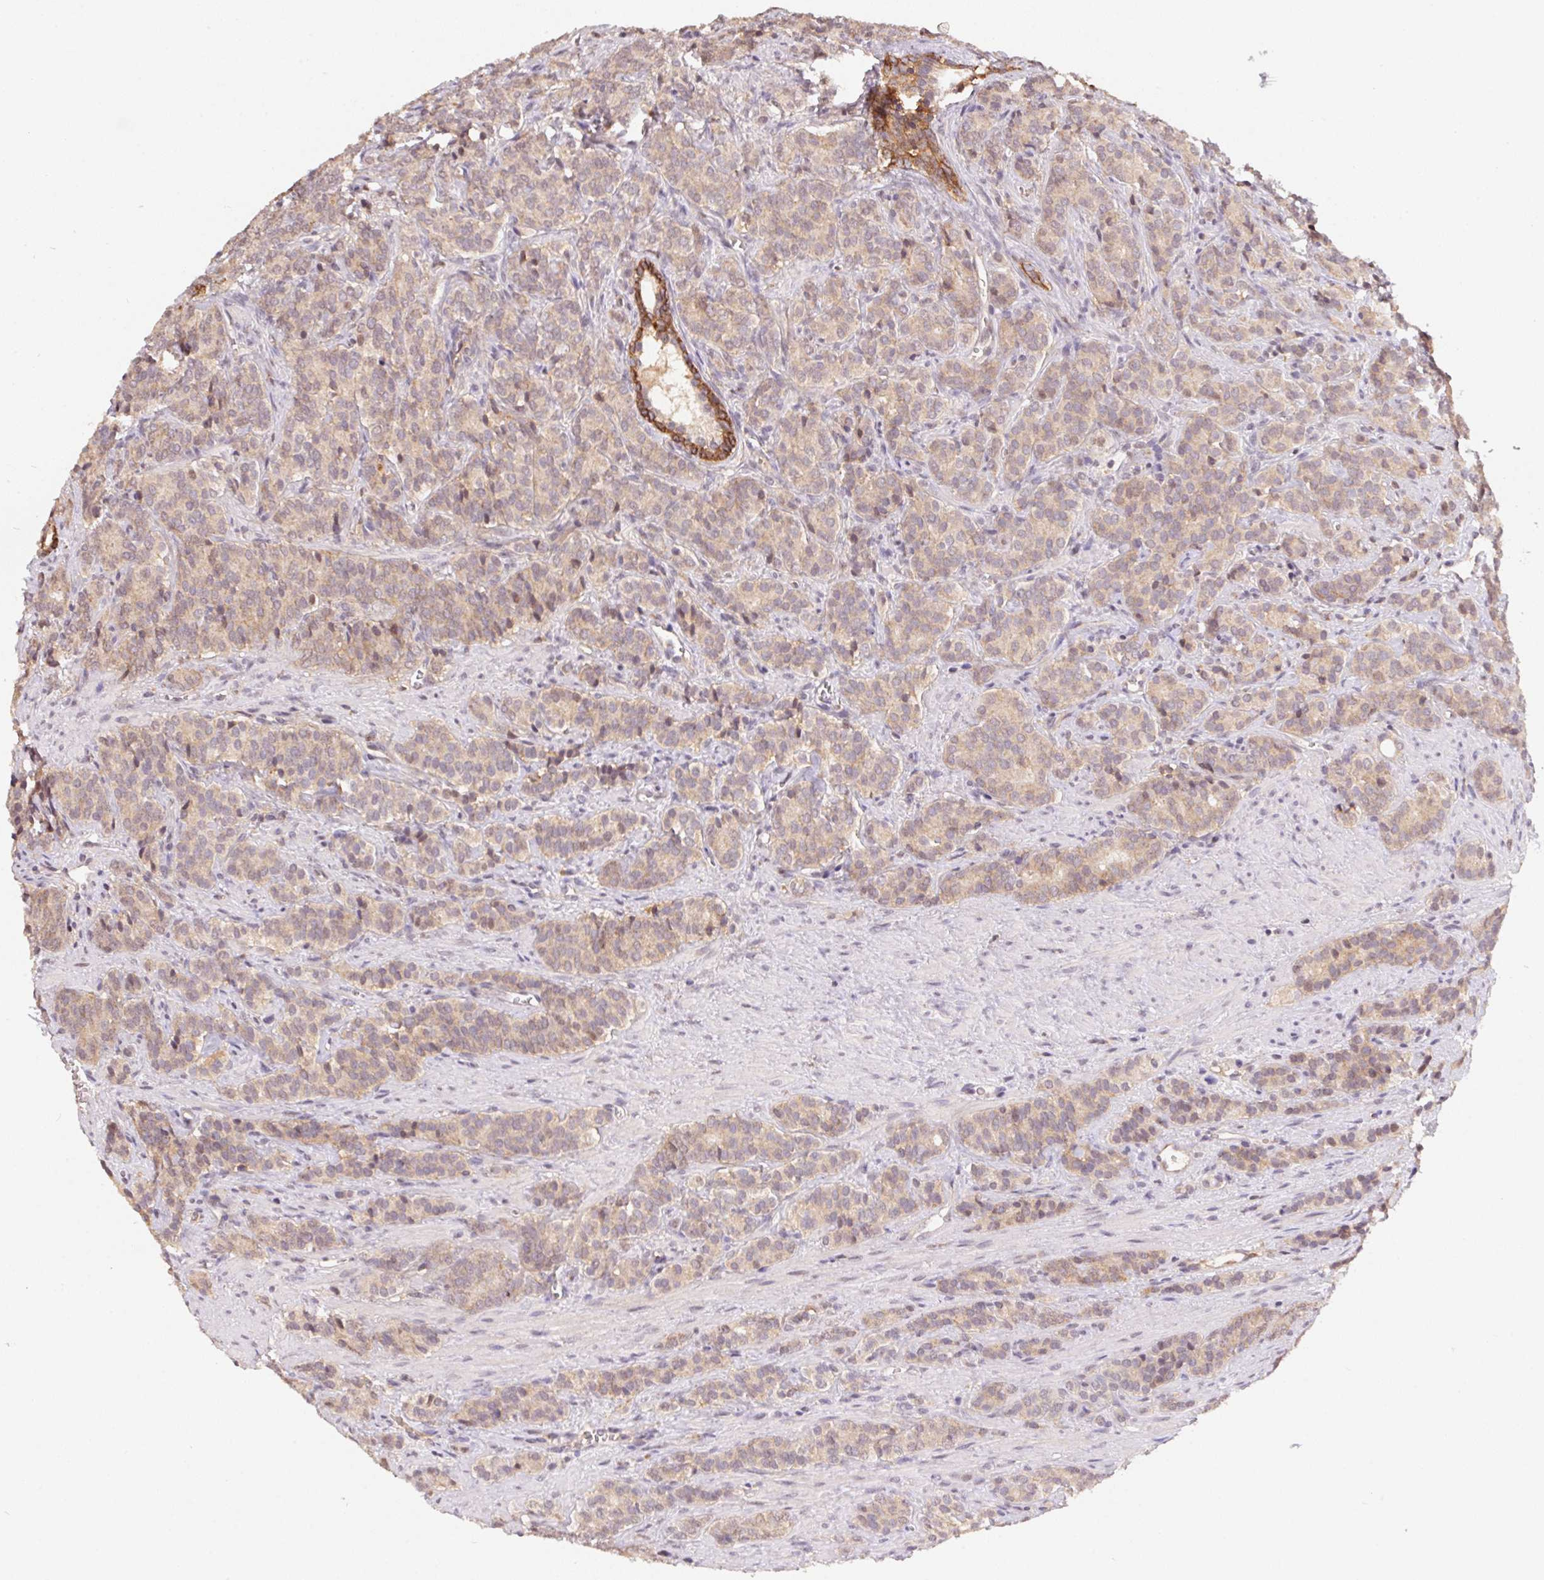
{"staining": {"intensity": "weak", "quantity": ">75%", "location": "cytoplasmic/membranous"}, "tissue": "prostate cancer", "cell_type": "Tumor cells", "image_type": "cancer", "snomed": [{"axis": "morphology", "description": "Adenocarcinoma, High grade"}, {"axis": "topography", "description": "Prostate"}], "caption": "Approximately >75% of tumor cells in human prostate adenocarcinoma (high-grade) display weak cytoplasmic/membranous protein expression as visualized by brown immunohistochemical staining.", "gene": "SLC52A2", "patient": {"sex": "male", "age": 84}}